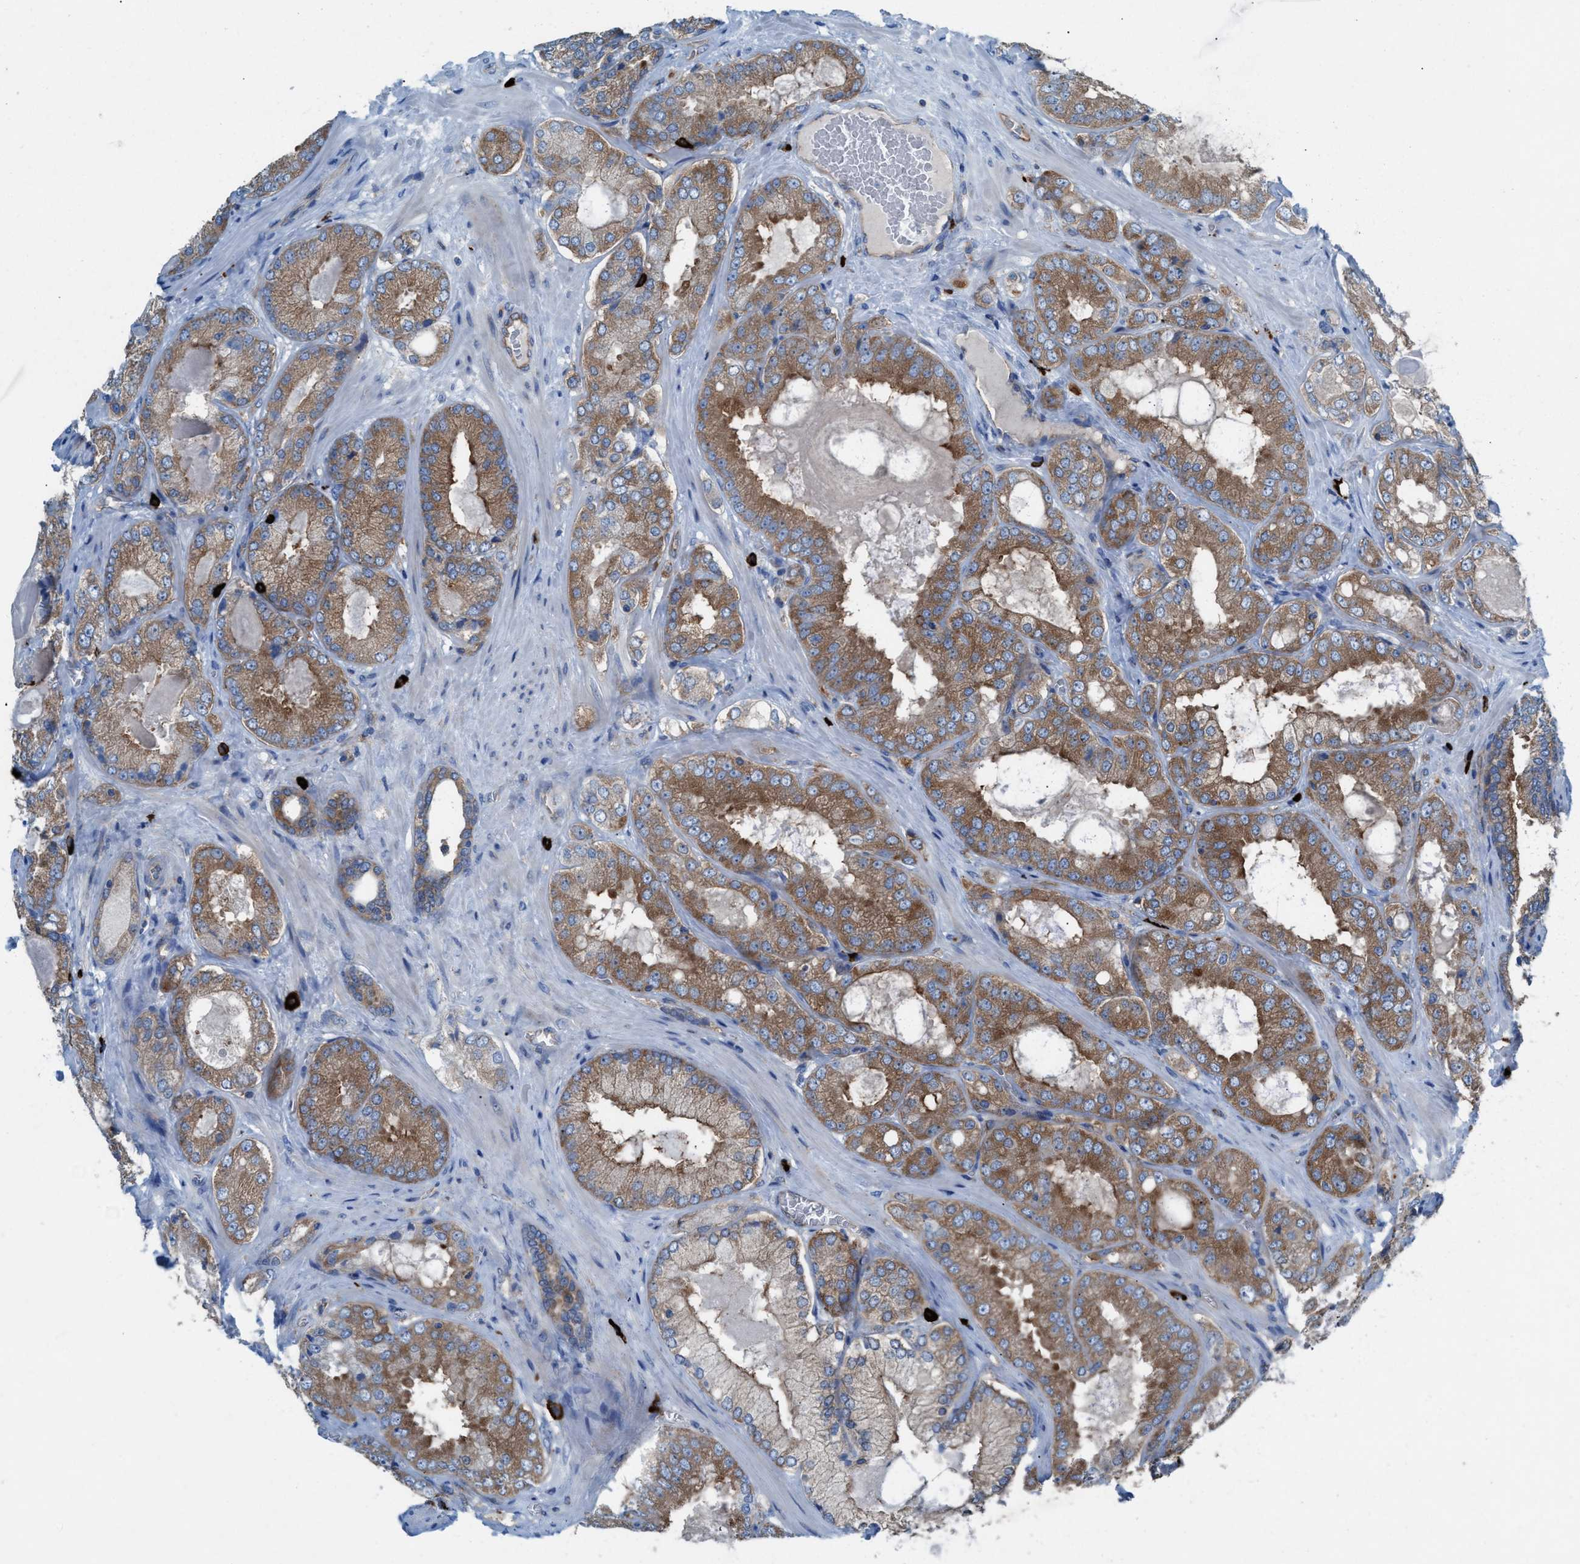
{"staining": {"intensity": "moderate", "quantity": ">75%", "location": "cytoplasmic/membranous"}, "tissue": "prostate cancer", "cell_type": "Tumor cells", "image_type": "cancer", "snomed": [{"axis": "morphology", "description": "Adenocarcinoma, Low grade"}, {"axis": "topography", "description": "Prostate"}], "caption": "Human prostate cancer stained with a brown dye displays moderate cytoplasmic/membranous positive expression in approximately >75% of tumor cells.", "gene": "NYAP1", "patient": {"sex": "male", "age": 65}}